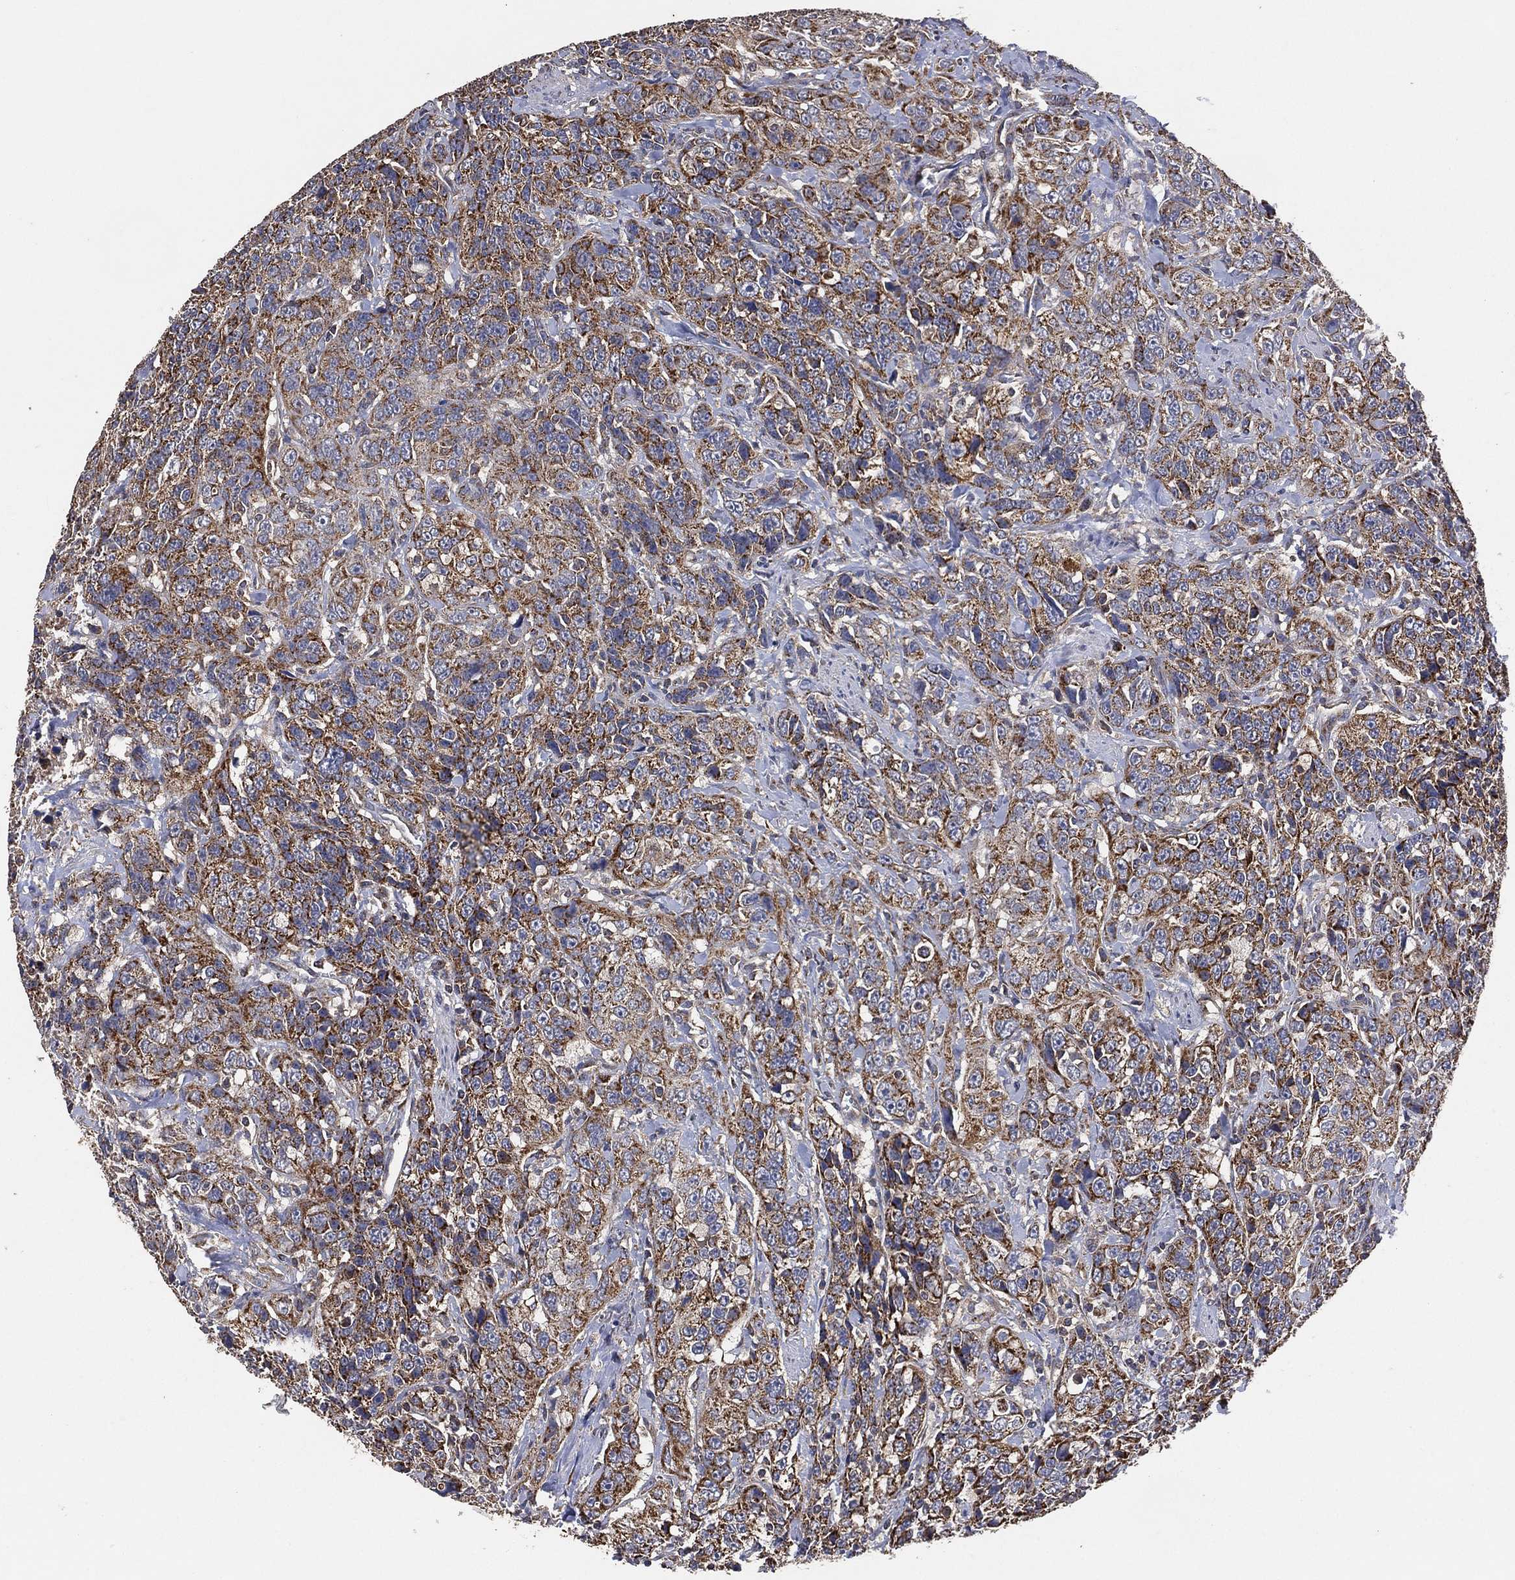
{"staining": {"intensity": "moderate", "quantity": "25%-75%", "location": "cytoplasmic/membranous"}, "tissue": "urothelial cancer", "cell_type": "Tumor cells", "image_type": "cancer", "snomed": [{"axis": "morphology", "description": "Urothelial carcinoma, NOS"}, {"axis": "morphology", "description": "Urothelial carcinoma, High grade"}, {"axis": "topography", "description": "Urinary bladder"}], "caption": "The micrograph displays immunohistochemical staining of transitional cell carcinoma. There is moderate cytoplasmic/membranous staining is present in about 25%-75% of tumor cells. The protein is shown in brown color, while the nuclei are stained blue.", "gene": "LIMD1", "patient": {"sex": "female", "age": 73}}